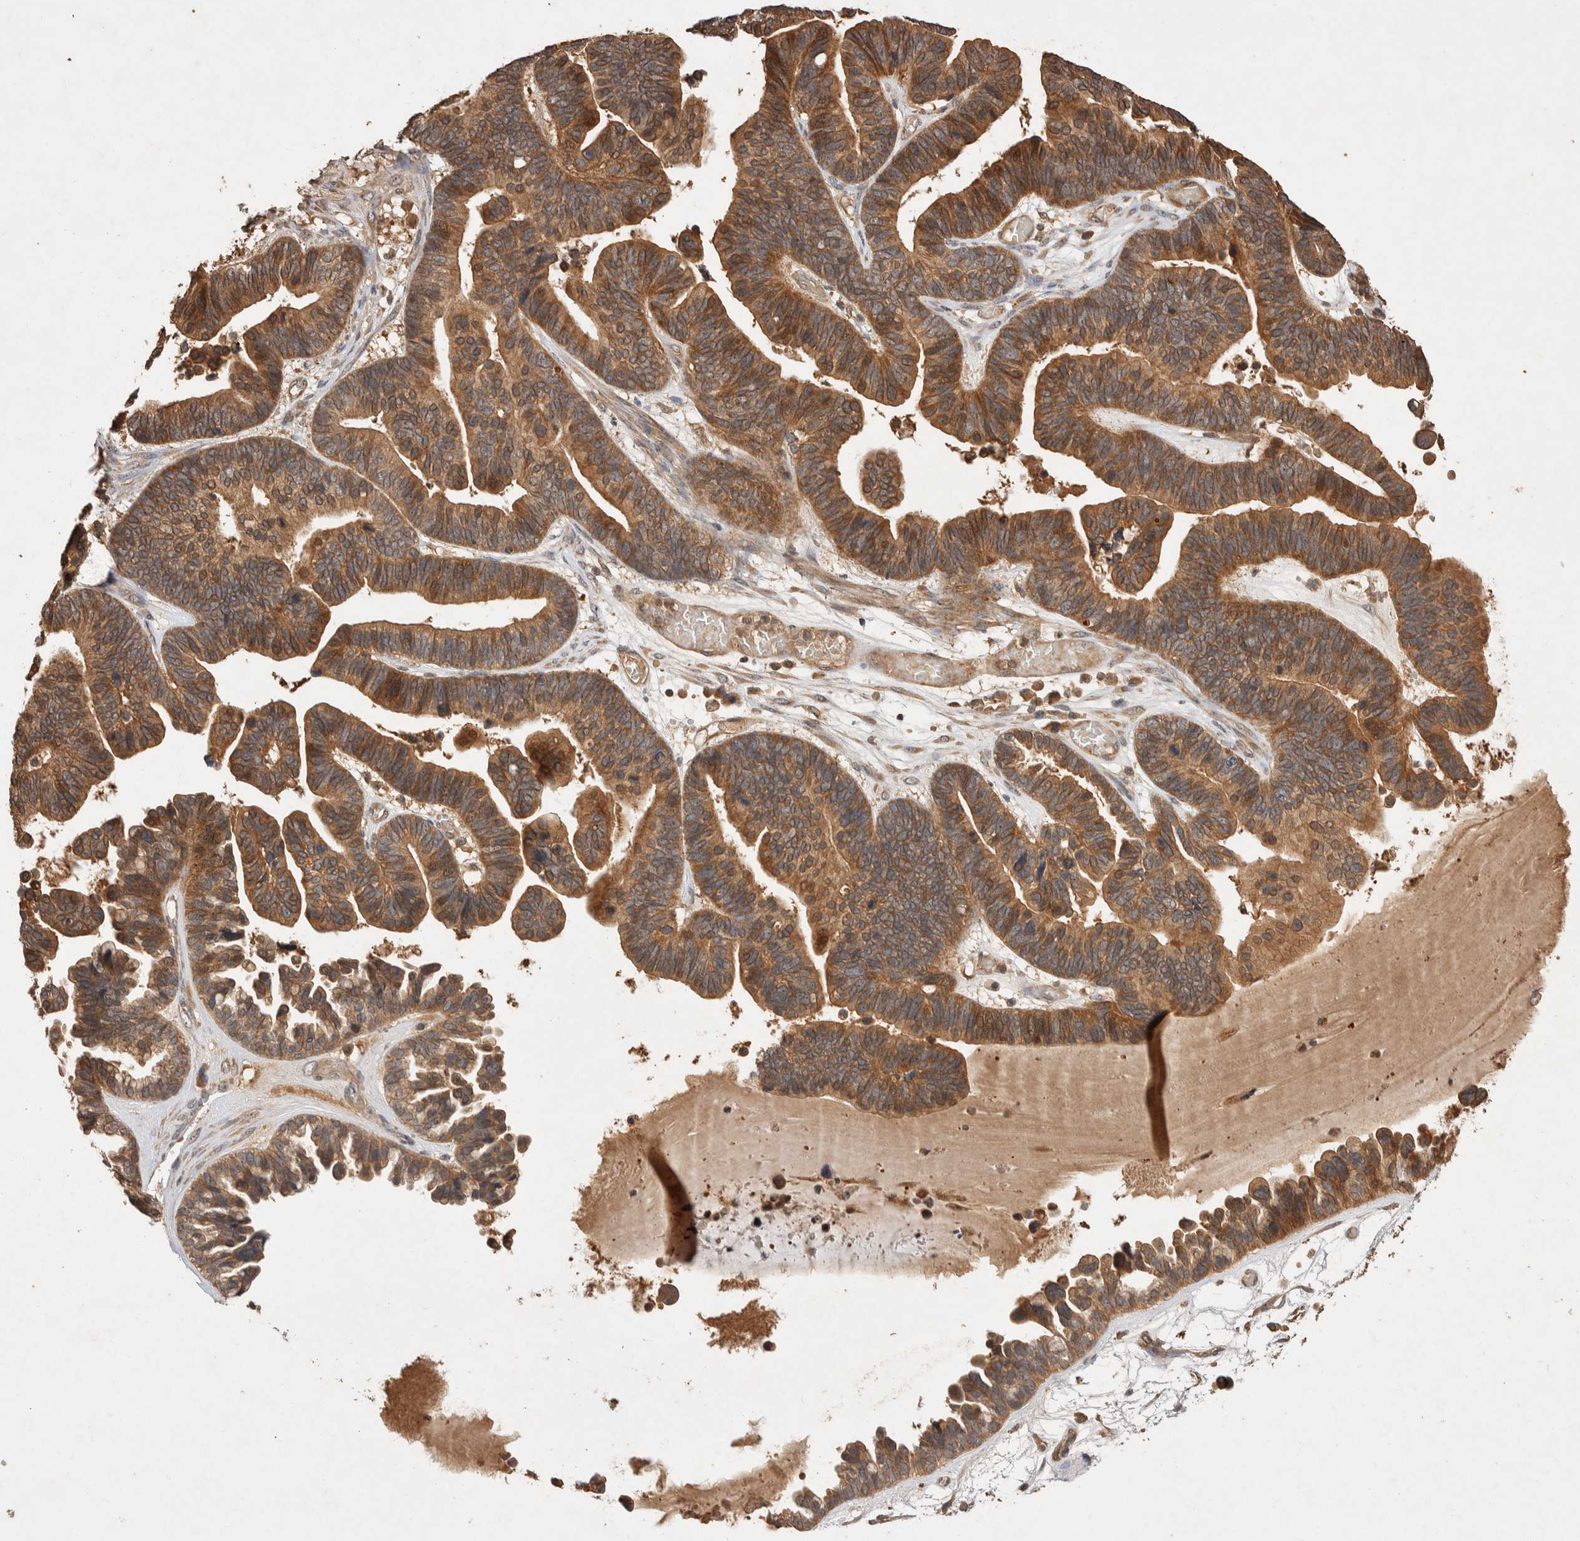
{"staining": {"intensity": "moderate", "quantity": ">75%", "location": "cytoplasmic/membranous"}, "tissue": "ovarian cancer", "cell_type": "Tumor cells", "image_type": "cancer", "snomed": [{"axis": "morphology", "description": "Cystadenocarcinoma, serous, NOS"}, {"axis": "topography", "description": "Ovary"}], "caption": "About >75% of tumor cells in human ovarian serous cystadenocarcinoma demonstrate moderate cytoplasmic/membranous protein positivity as visualized by brown immunohistochemical staining.", "gene": "NSMAF", "patient": {"sex": "female", "age": 56}}